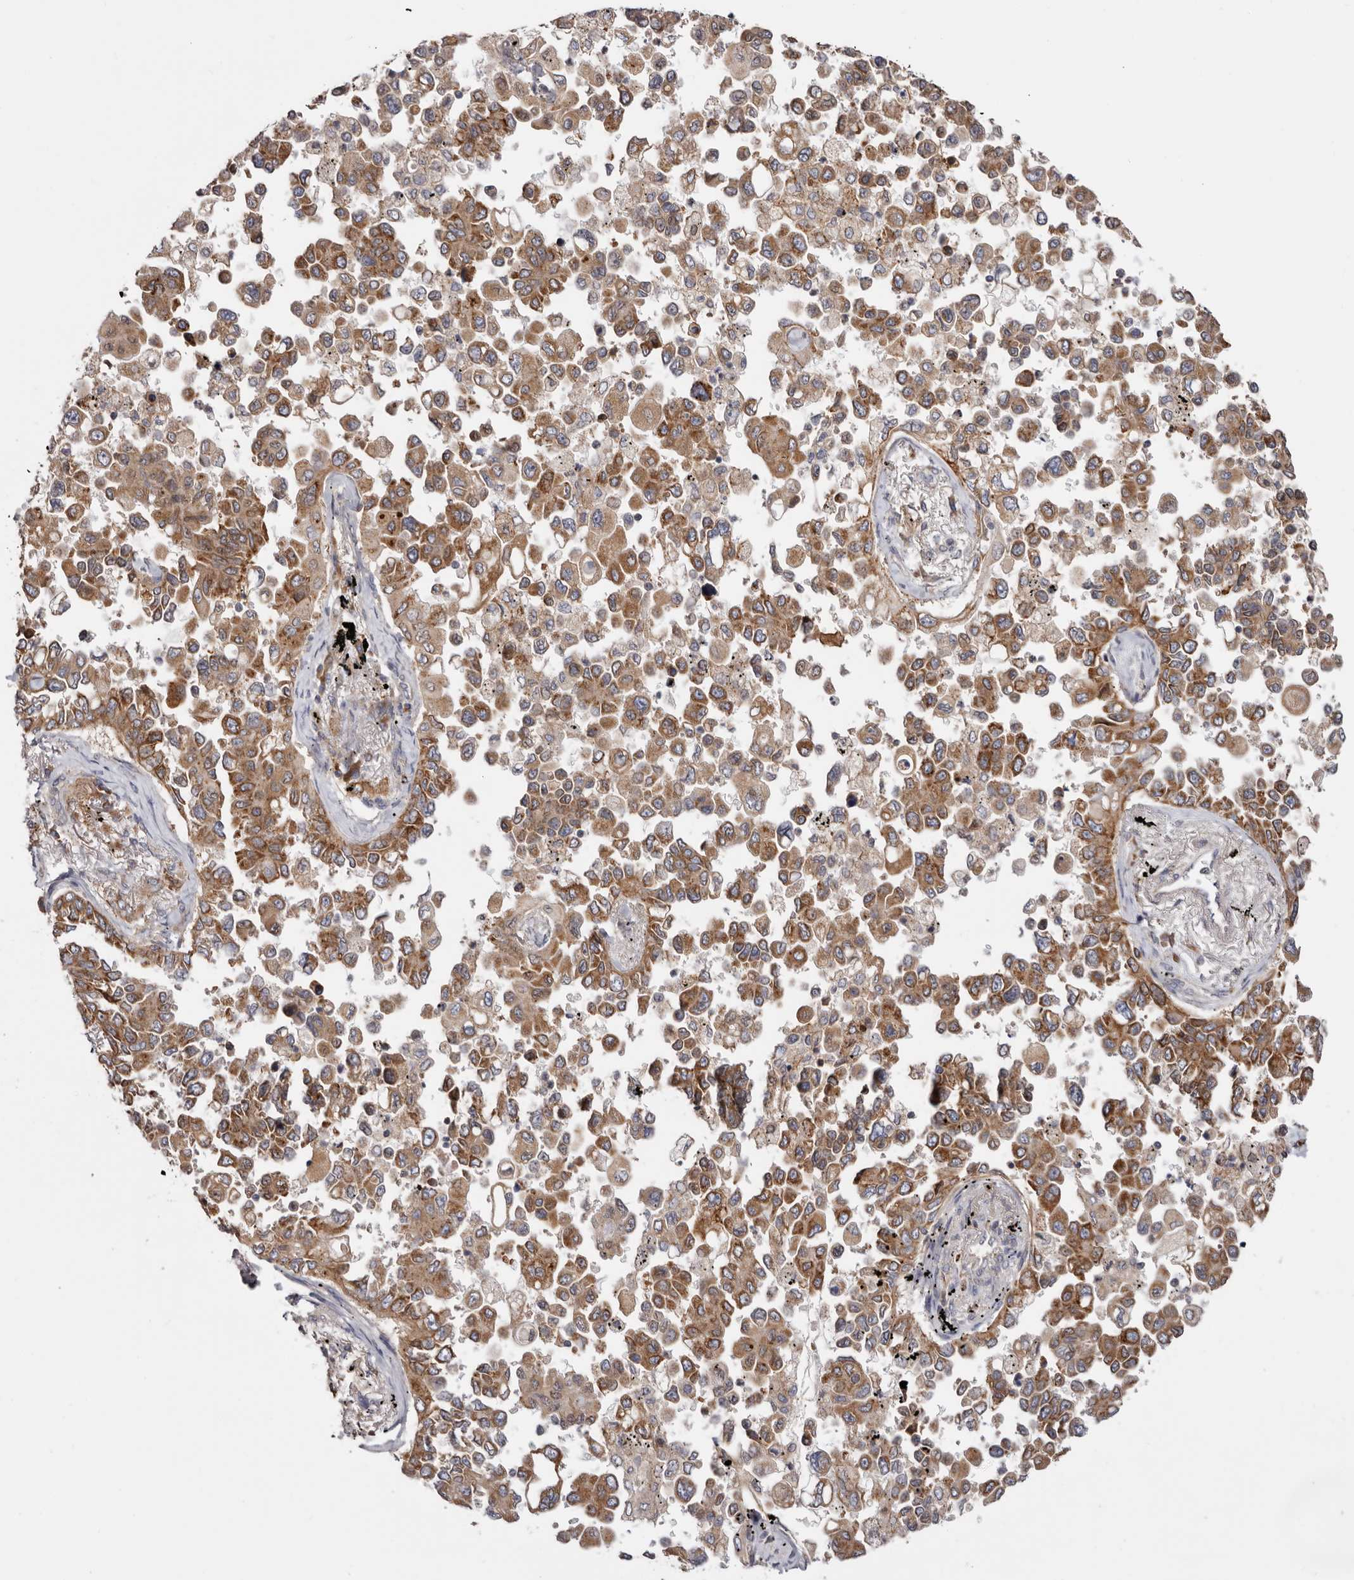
{"staining": {"intensity": "moderate", "quantity": ">75%", "location": "cytoplasmic/membranous"}, "tissue": "lung cancer", "cell_type": "Tumor cells", "image_type": "cancer", "snomed": [{"axis": "morphology", "description": "Adenocarcinoma, NOS"}, {"axis": "topography", "description": "Lung"}], "caption": "Immunohistochemical staining of human adenocarcinoma (lung) exhibits medium levels of moderate cytoplasmic/membranous protein expression in about >75% of tumor cells.", "gene": "TMUB1", "patient": {"sex": "female", "age": 67}}